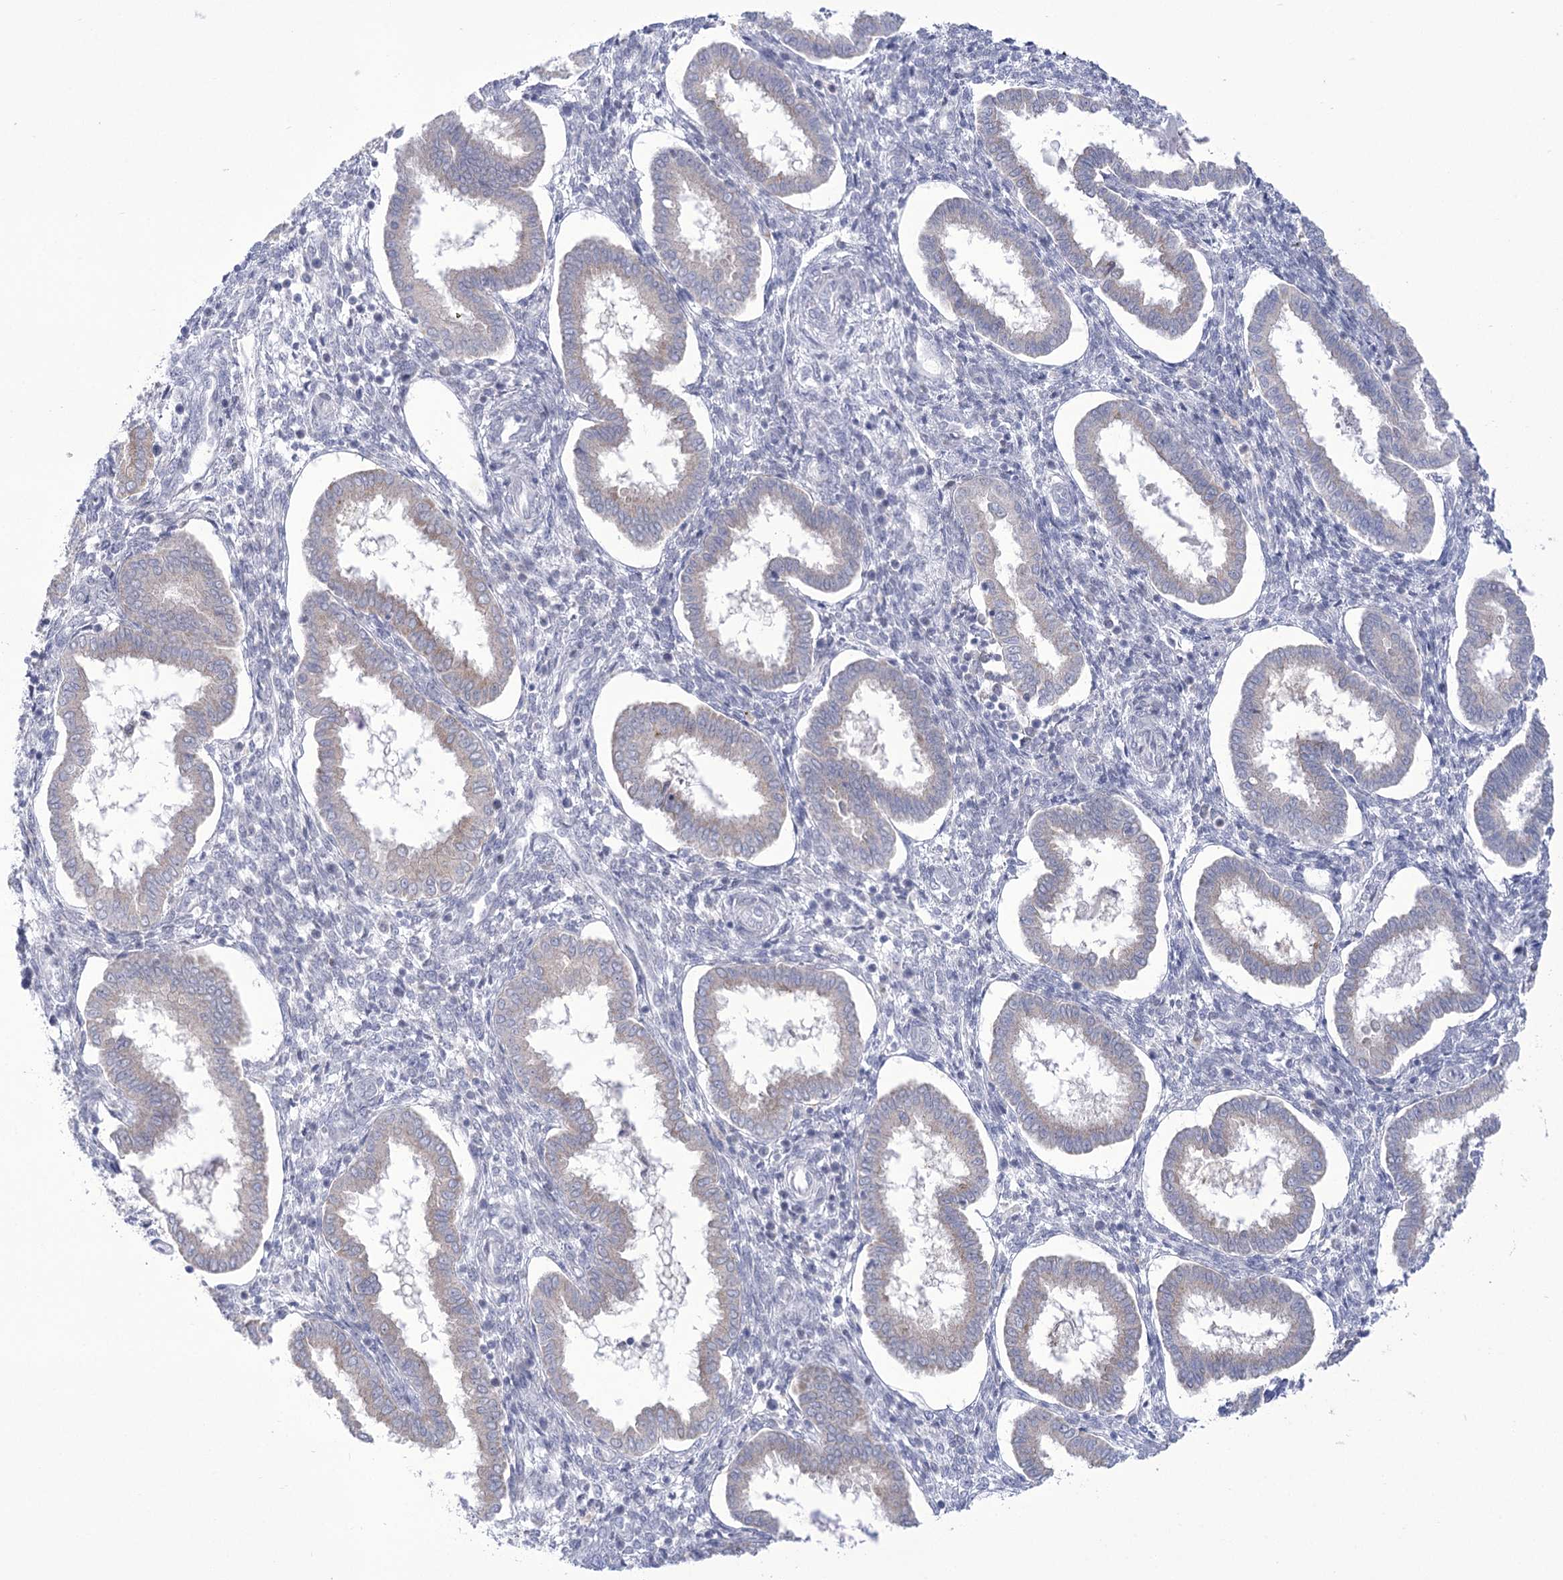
{"staining": {"intensity": "negative", "quantity": "none", "location": "none"}, "tissue": "endometrium", "cell_type": "Cells in endometrial stroma", "image_type": "normal", "snomed": [{"axis": "morphology", "description": "Normal tissue, NOS"}, {"axis": "topography", "description": "Endometrium"}], "caption": "IHC of unremarkable human endometrium exhibits no staining in cells in endometrial stroma. (DAB (3,3'-diaminobenzidine) immunohistochemistry (IHC) with hematoxylin counter stain).", "gene": "BEND7", "patient": {"sex": "female", "age": 24}}